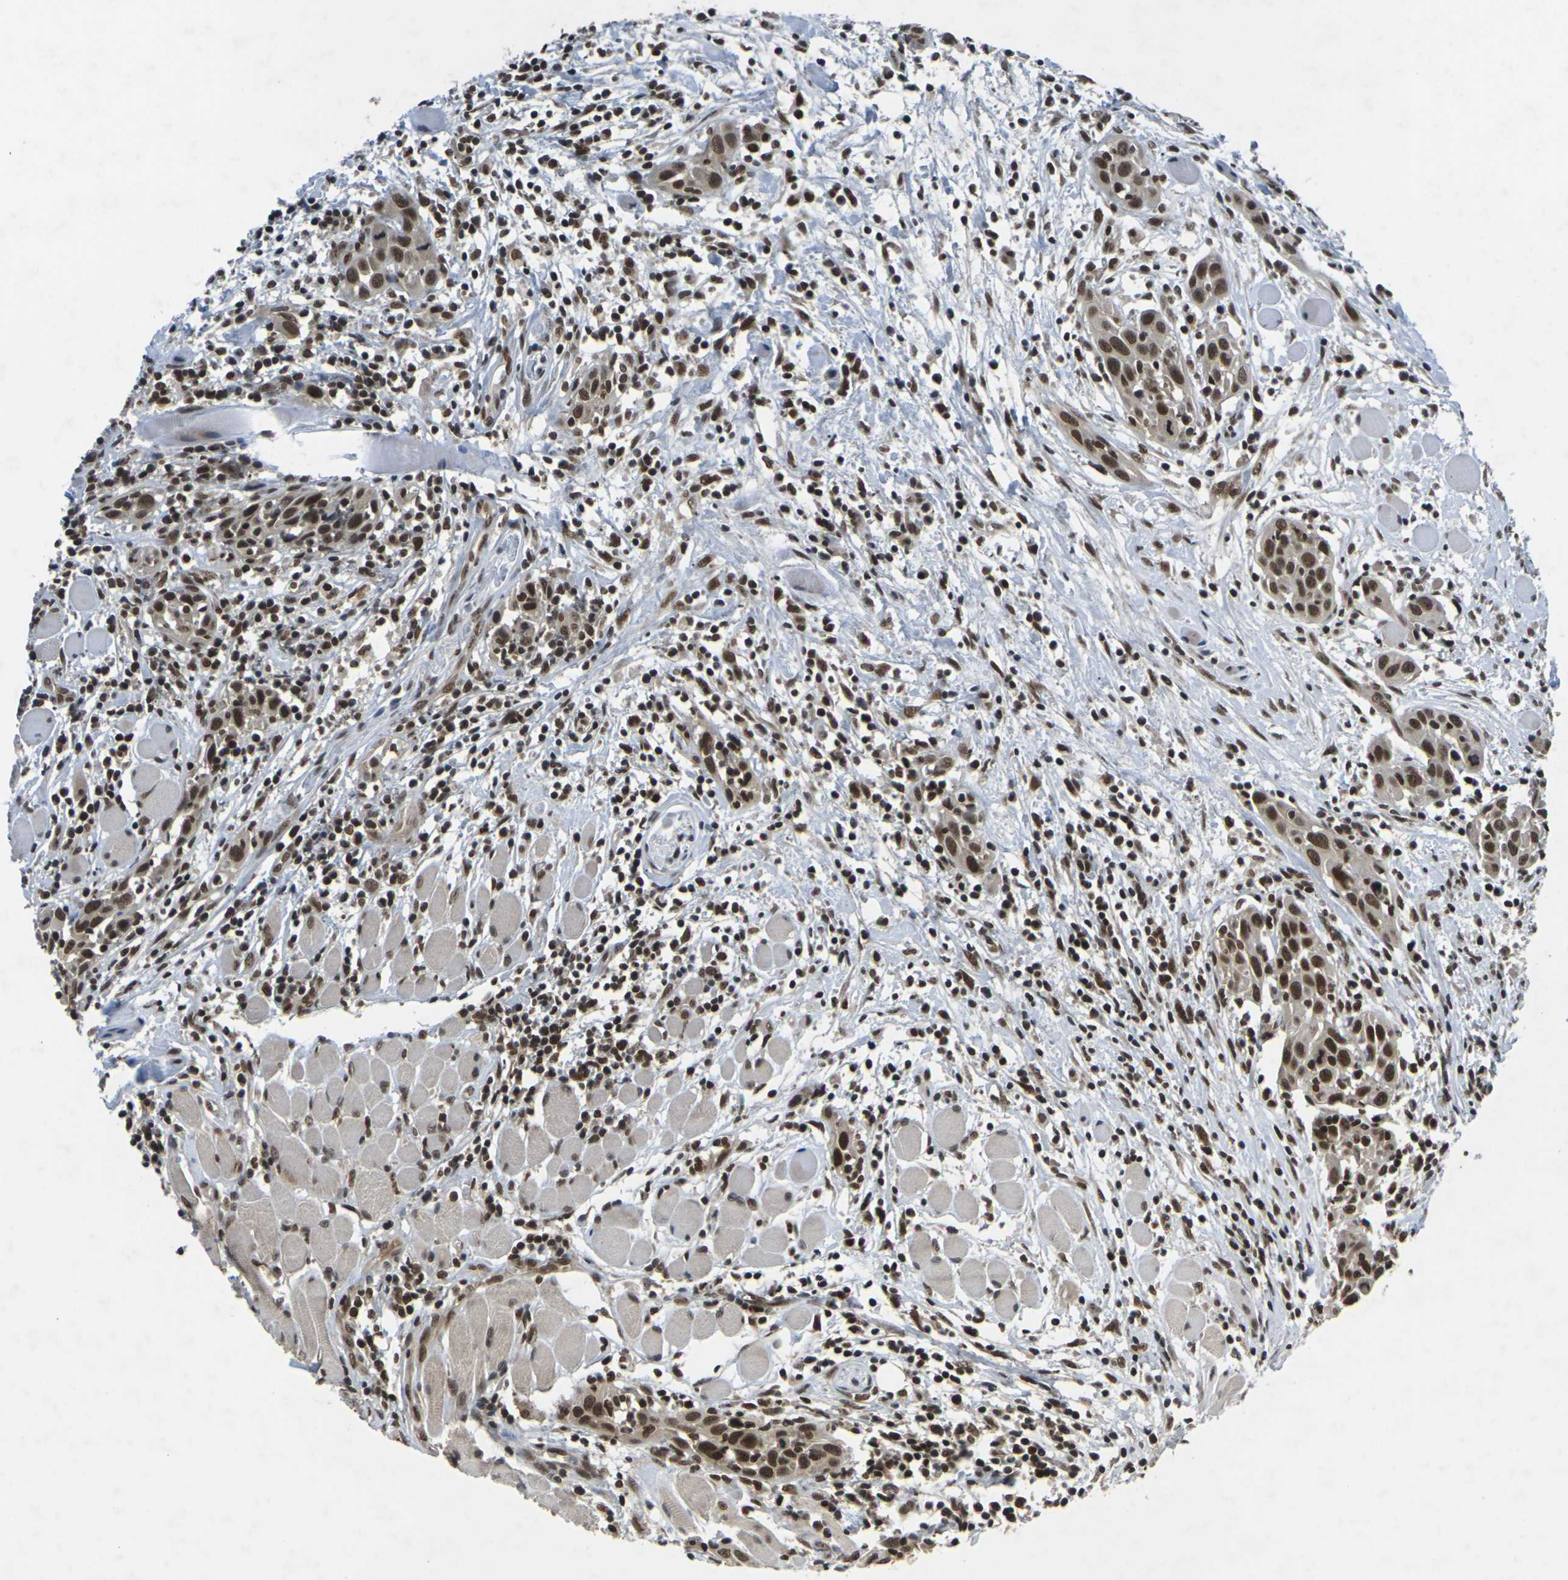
{"staining": {"intensity": "strong", "quantity": ">75%", "location": "nuclear"}, "tissue": "head and neck cancer", "cell_type": "Tumor cells", "image_type": "cancer", "snomed": [{"axis": "morphology", "description": "Squamous cell carcinoma, NOS"}, {"axis": "topography", "description": "Oral tissue"}, {"axis": "topography", "description": "Head-Neck"}], "caption": "This is a photomicrograph of immunohistochemistry (IHC) staining of head and neck squamous cell carcinoma, which shows strong expression in the nuclear of tumor cells.", "gene": "NELFA", "patient": {"sex": "female", "age": 50}}